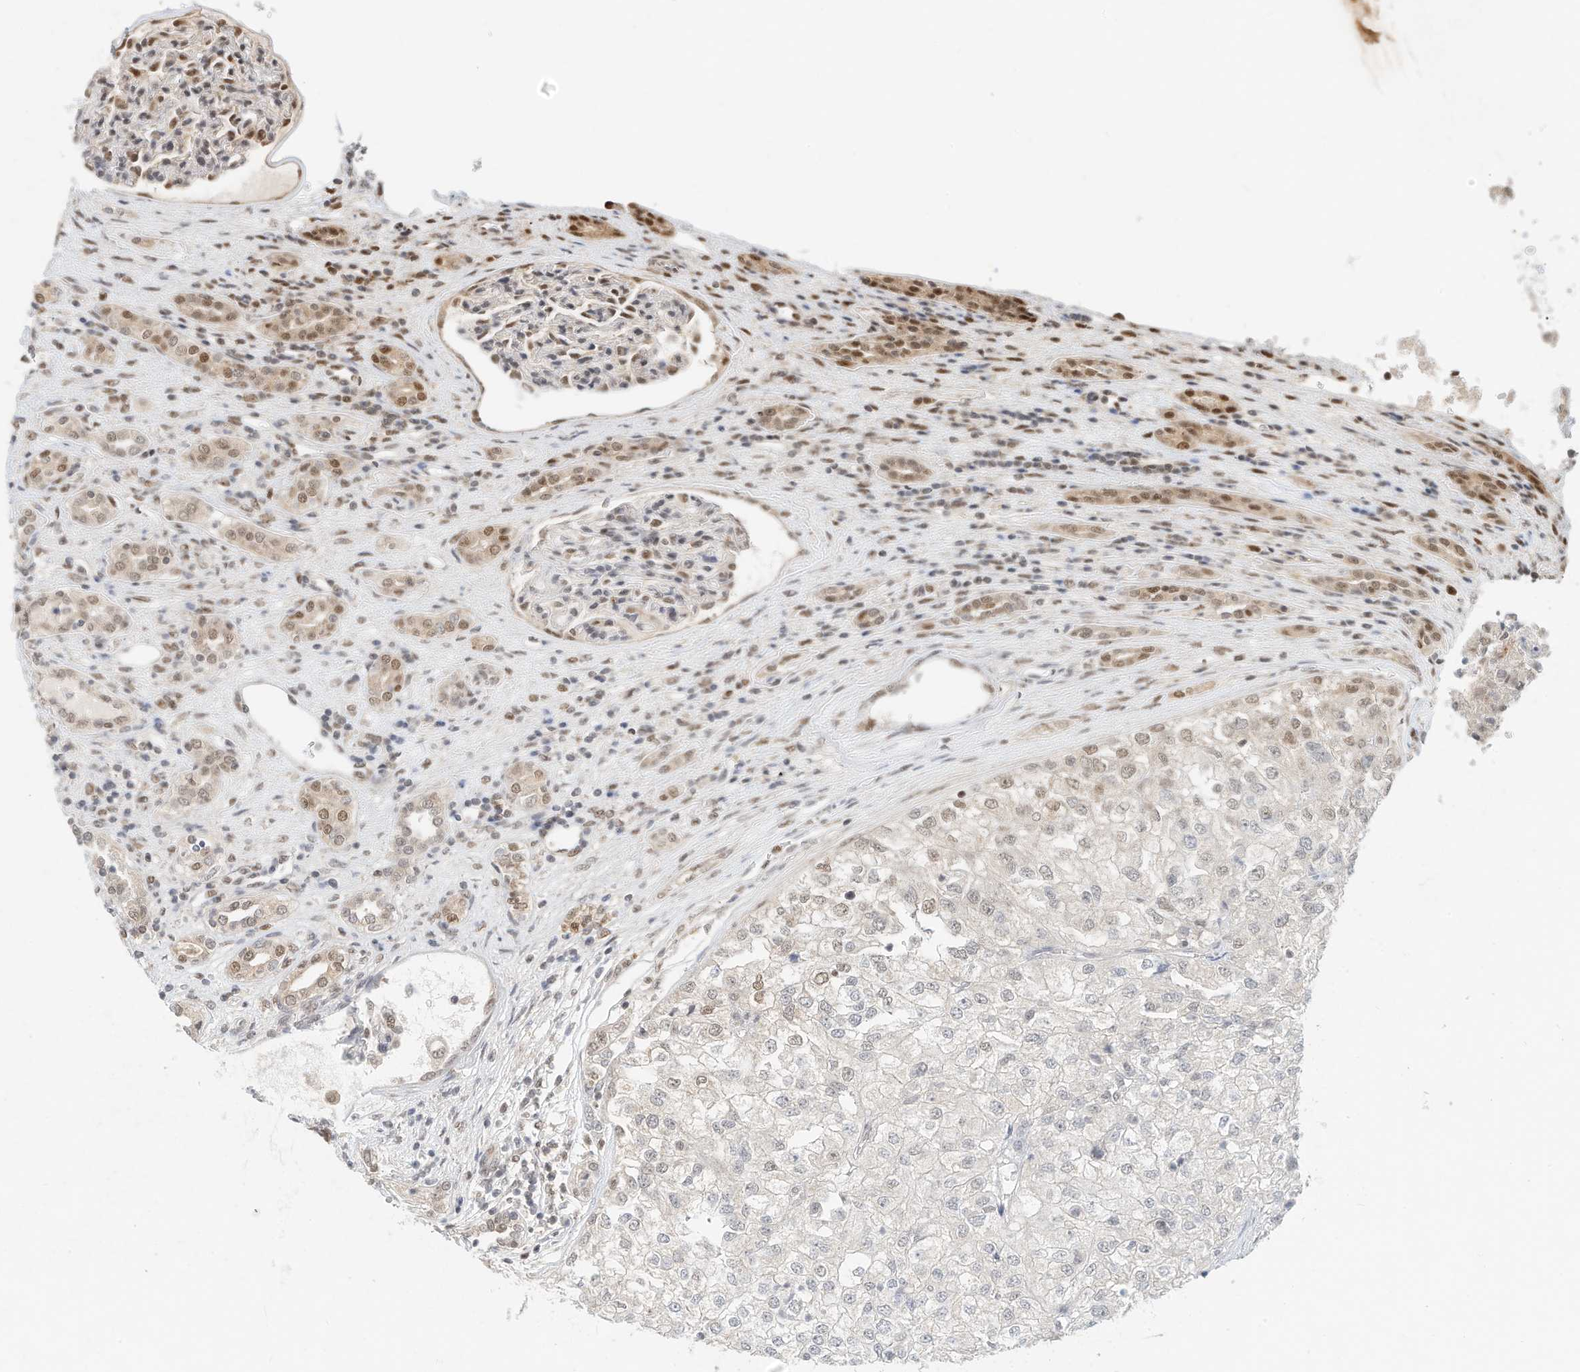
{"staining": {"intensity": "weak", "quantity": "<25%", "location": "nuclear"}, "tissue": "renal cancer", "cell_type": "Tumor cells", "image_type": "cancer", "snomed": [{"axis": "morphology", "description": "Adenocarcinoma, NOS"}, {"axis": "topography", "description": "Kidney"}], "caption": "Tumor cells are negative for brown protein staining in adenocarcinoma (renal).", "gene": "OGT", "patient": {"sex": "female", "age": 54}}